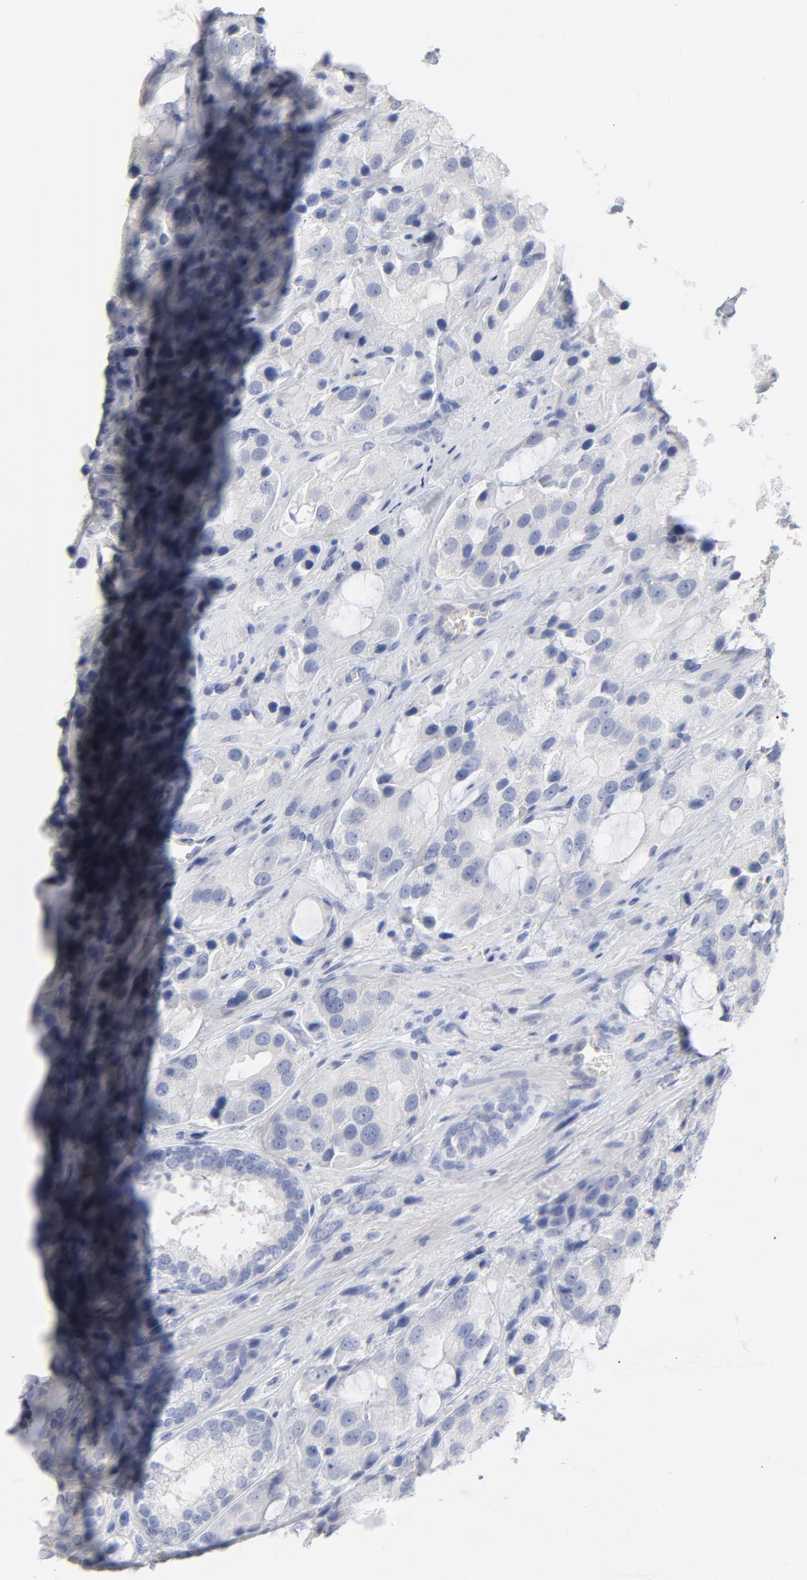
{"staining": {"intensity": "negative", "quantity": "none", "location": "none"}, "tissue": "prostate cancer", "cell_type": "Tumor cells", "image_type": "cancer", "snomed": [{"axis": "morphology", "description": "Adenocarcinoma, High grade"}, {"axis": "topography", "description": "Prostate"}], "caption": "Immunohistochemical staining of human prostate adenocarcinoma (high-grade) exhibits no significant expression in tumor cells.", "gene": "P2RY8", "patient": {"sex": "male", "age": 70}}